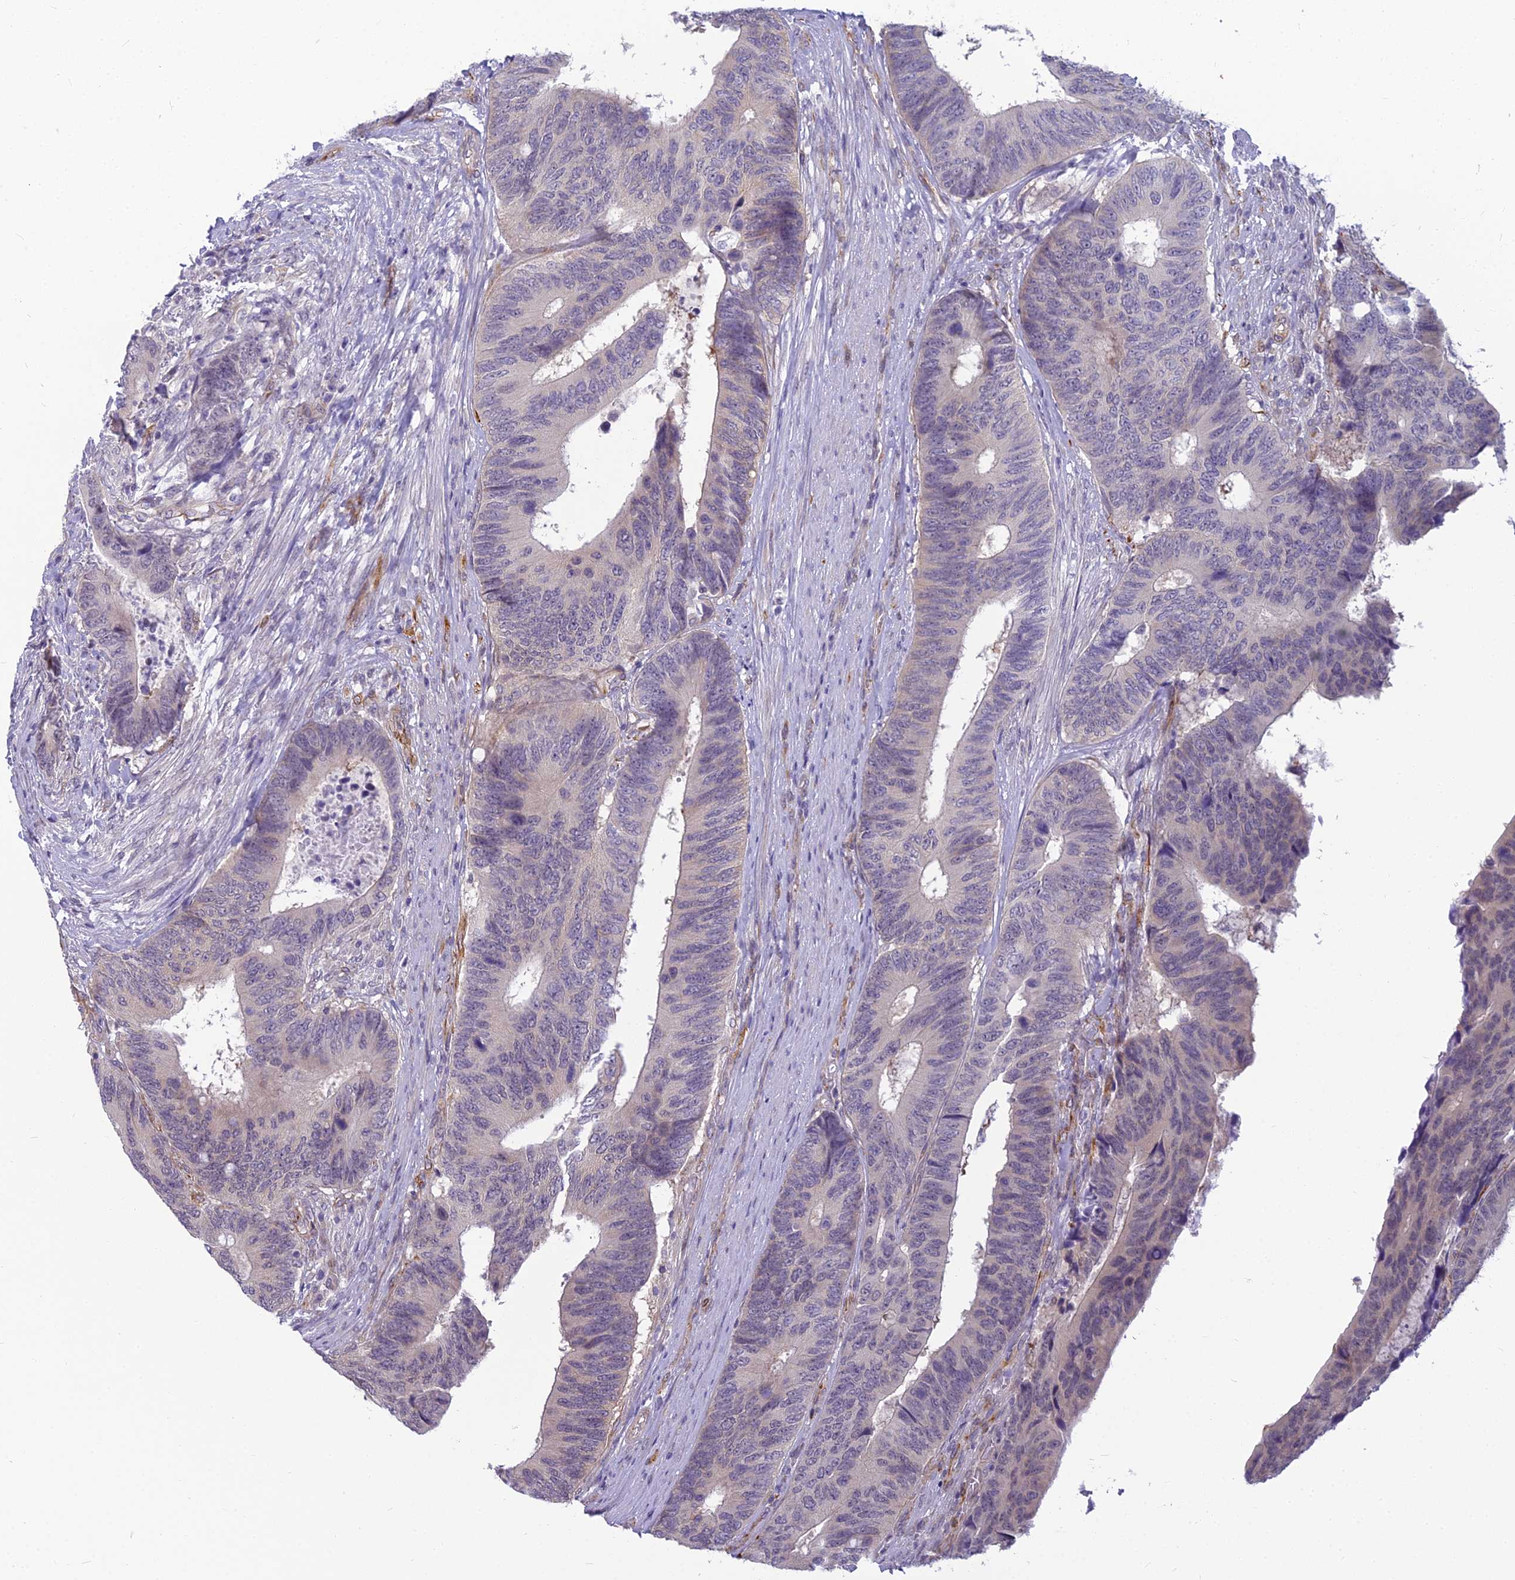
{"staining": {"intensity": "negative", "quantity": "none", "location": "none"}, "tissue": "colorectal cancer", "cell_type": "Tumor cells", "image_type": "cancer", "snomed": [{"axis": "morphology", "description": "Adenocarcinoma, NOS"}, {"axis": "topography", "description": "Colon"}], "caption": "Immunohistochemistry histopathology image of neoplastic tissue: colorectal adenocarcinoma stained with DAB shows no significant protein staining in tumor cells.", "gene": "RGL3", "patient": {"sex": "male", "age": 87}}